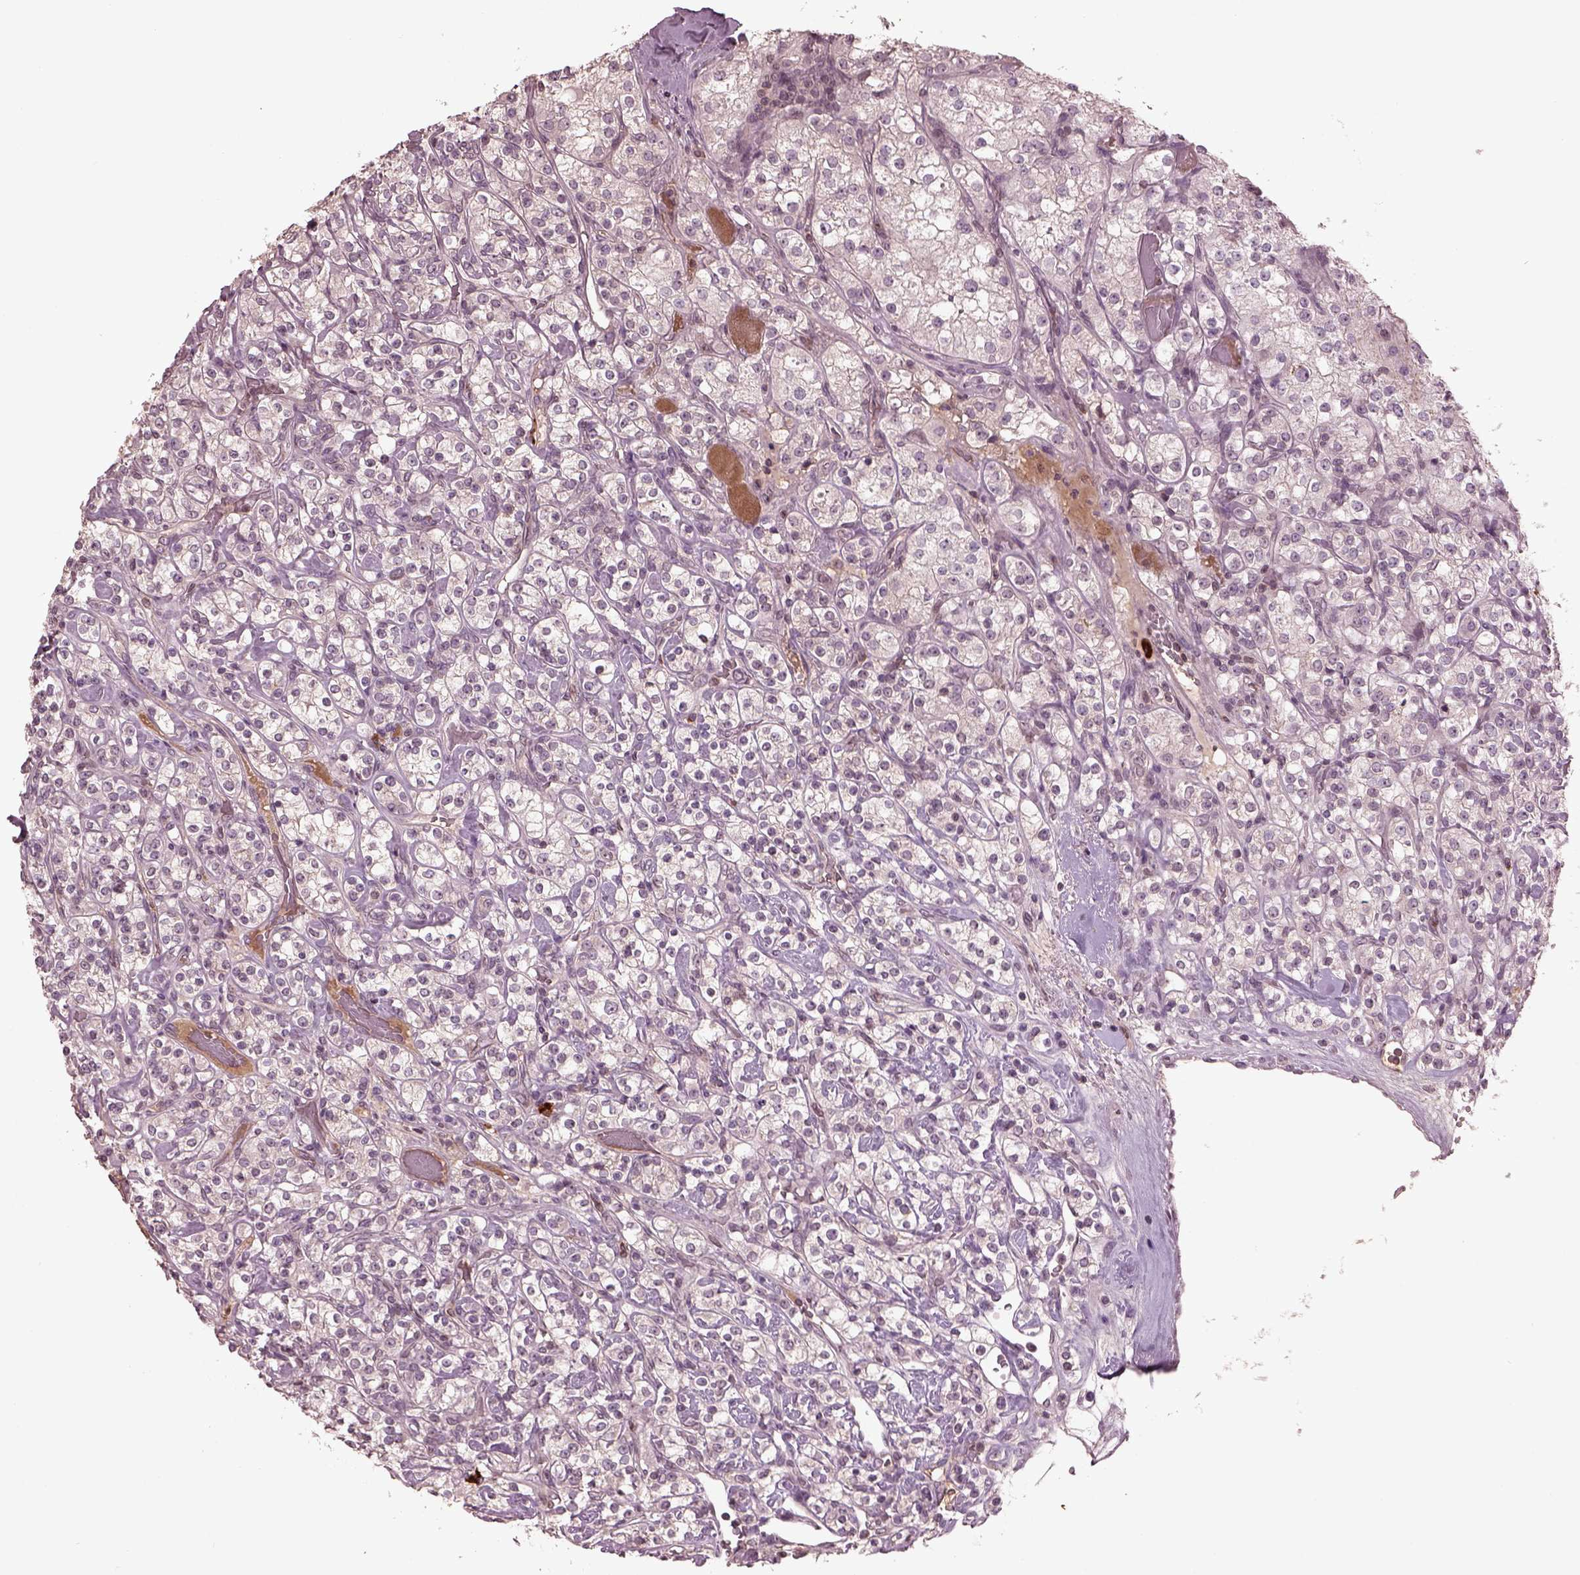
{"staining": {"intensity": "negative", "quantity": "none", "location": "none"}, "tissue": "renal cancer", "cell_type": "Tumor cells", "image_type": "cancer", "snomed": [{"axis": "morphology", "description": "Adenocarcinoma, NOS"}, {"axis": "topography", "description": "Kidney"}], "caption": "Immunohistochemical staining of renal adenocarcinoma displays no significant staining in tumor cells.", "gene": "PTX4", "patient": {"sex": "male", "age": 77}}